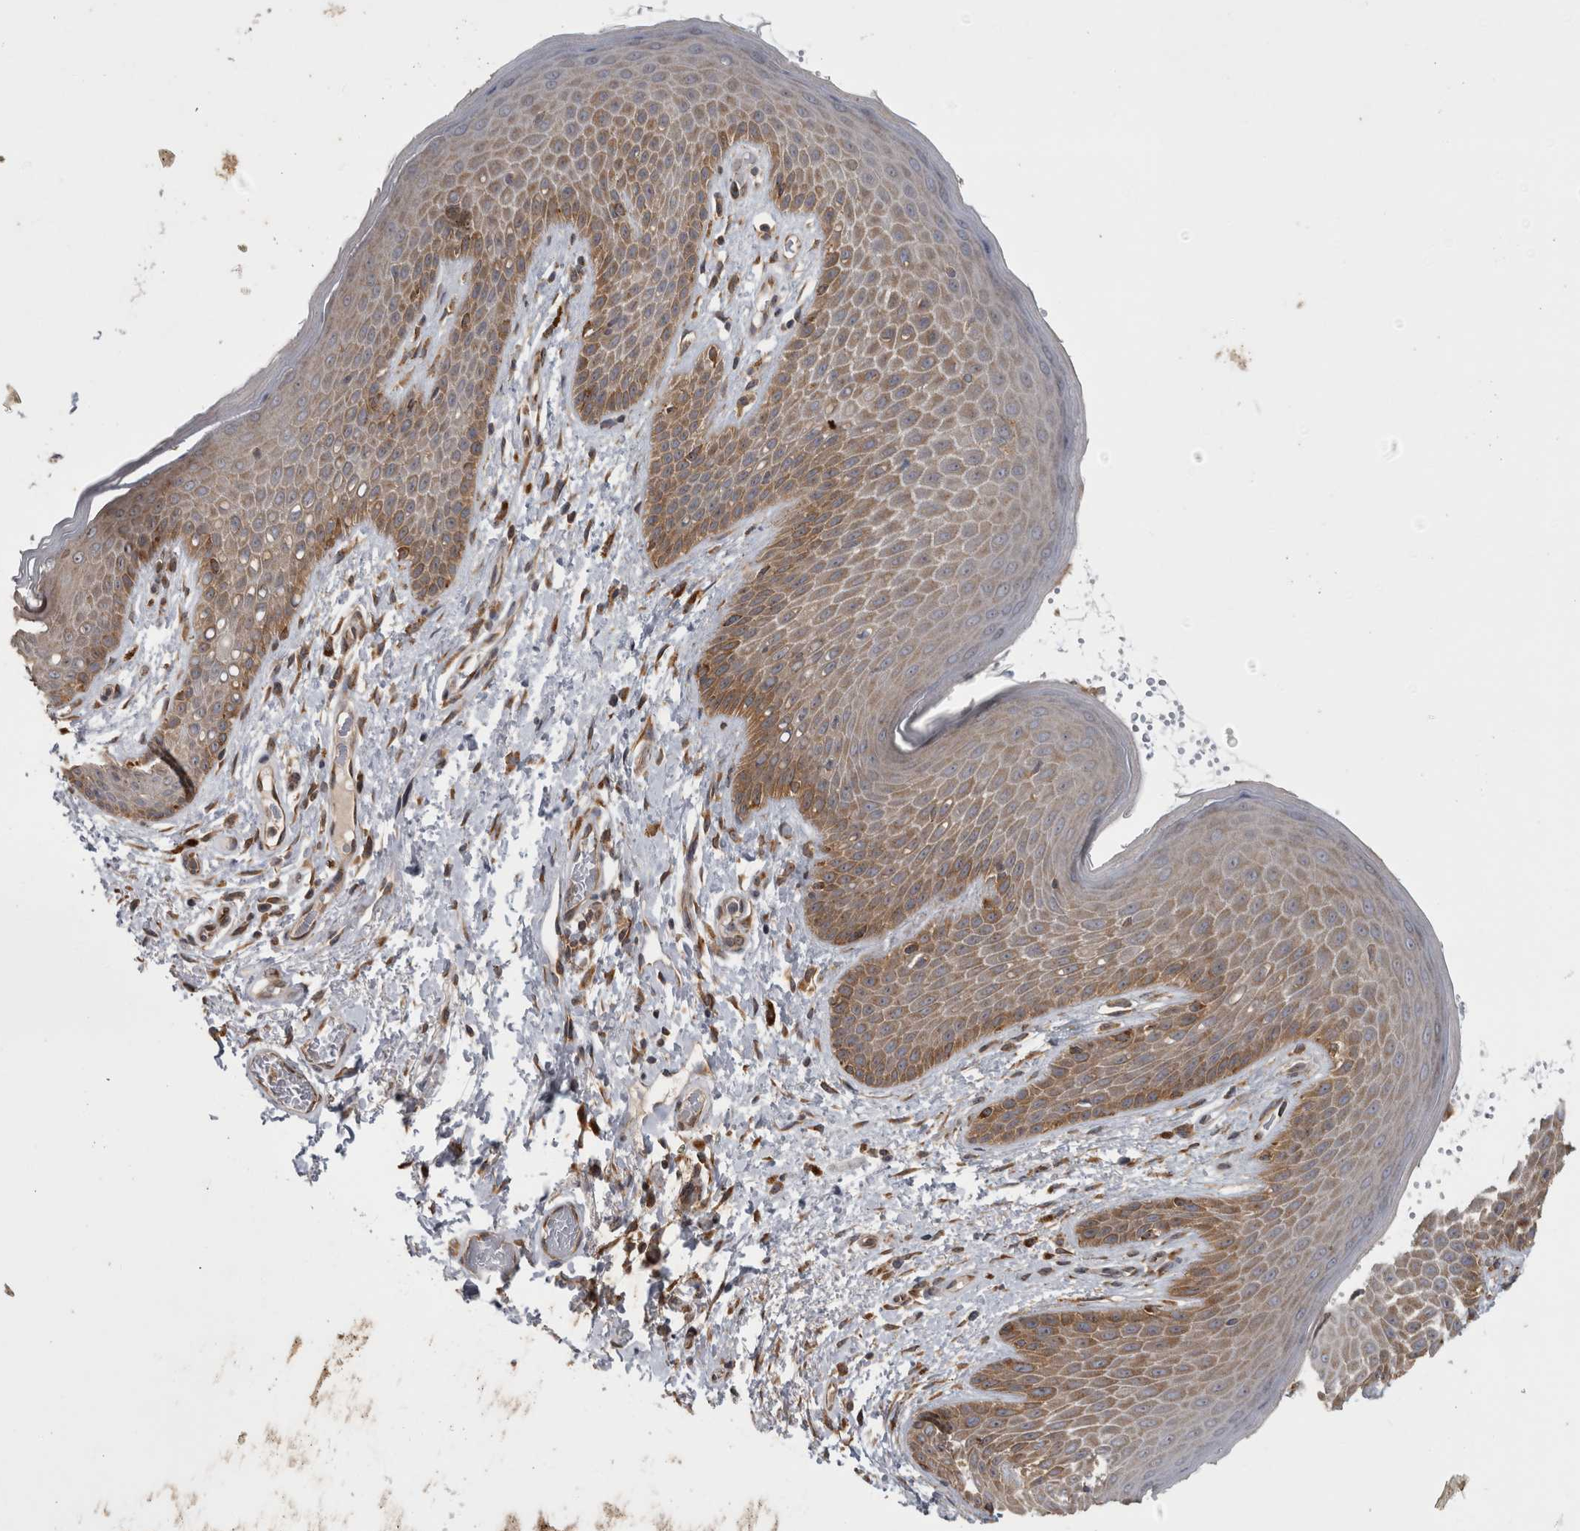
{"staining": {"intensity": "moderate", "quantity": "25%-75%", "location": "cytoplasmic/membranous"}, "tissue": "skin", "cell_type": "Epidermal cells", "image_type": "normal", "snomed": [{"axis": "morphology", "description": "Normal tissue, NOS"}, {"axis": "topography", "description": "Anal"}], "caption": "About 25%-75% of epidermal cells in benign skin display moderate cytoplasmic/membranous protein expression as visualized by brown immunohistochemical staining.", "gene": "ATXN2", "patient": {"sex": "male", "age": 74}}